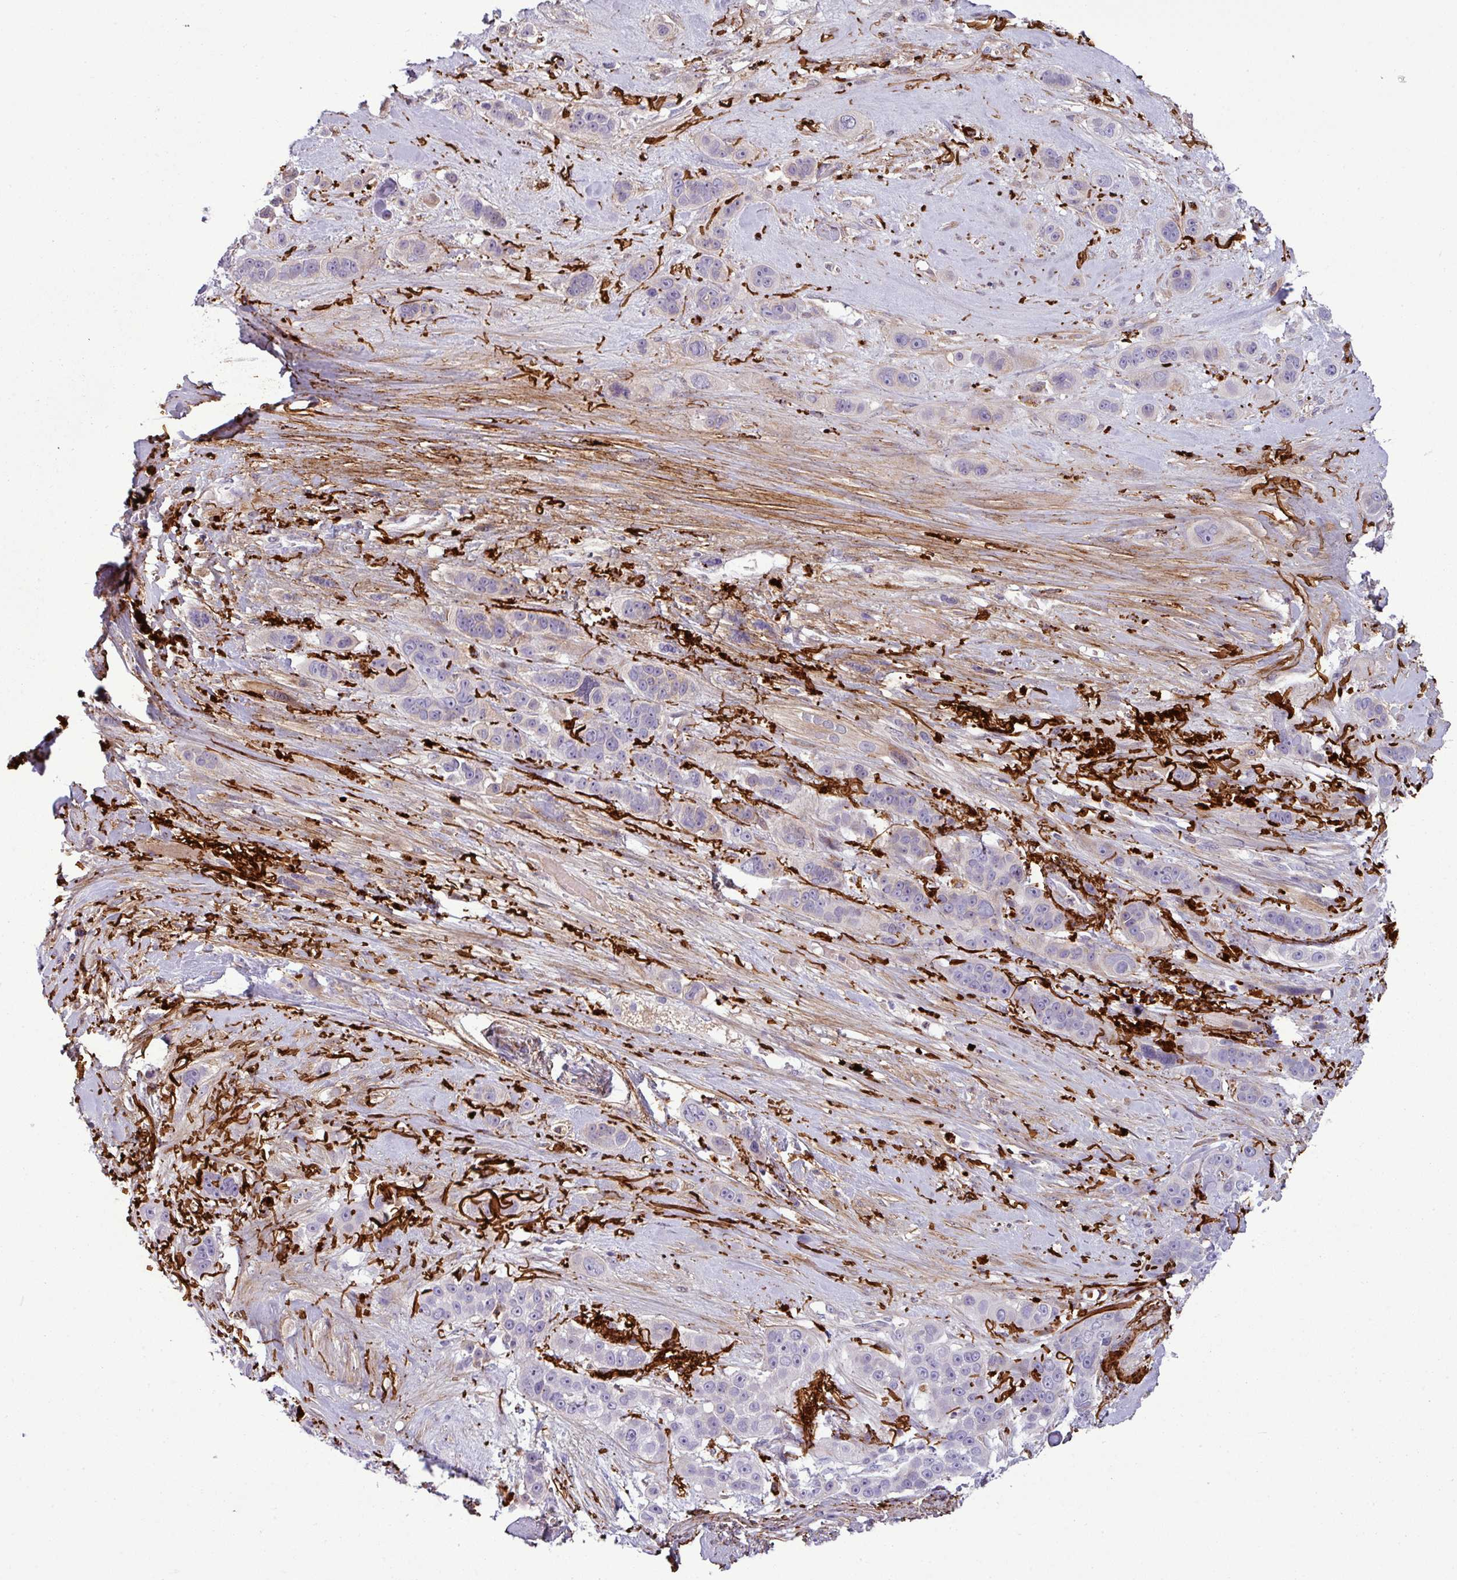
{"staining": {"intensity": "negative", "quantity": "none", "location": "none"}, "tissue": "skin cancer", "cell_type": "Tumor cells", "image_type": "cancer", "snomed": [{"axis": "morphology", "description": "Squamous cell carcinoma, NOS"}, {"axis": "topography", "description": "Skin"}], "caption": "Squamous cell carcinoma (skin) was stained to show a protein in brown. There is no significant expression in tumor cells.", "gene": "COL8A1", "patient": {"sex": "male", "age": 67}}